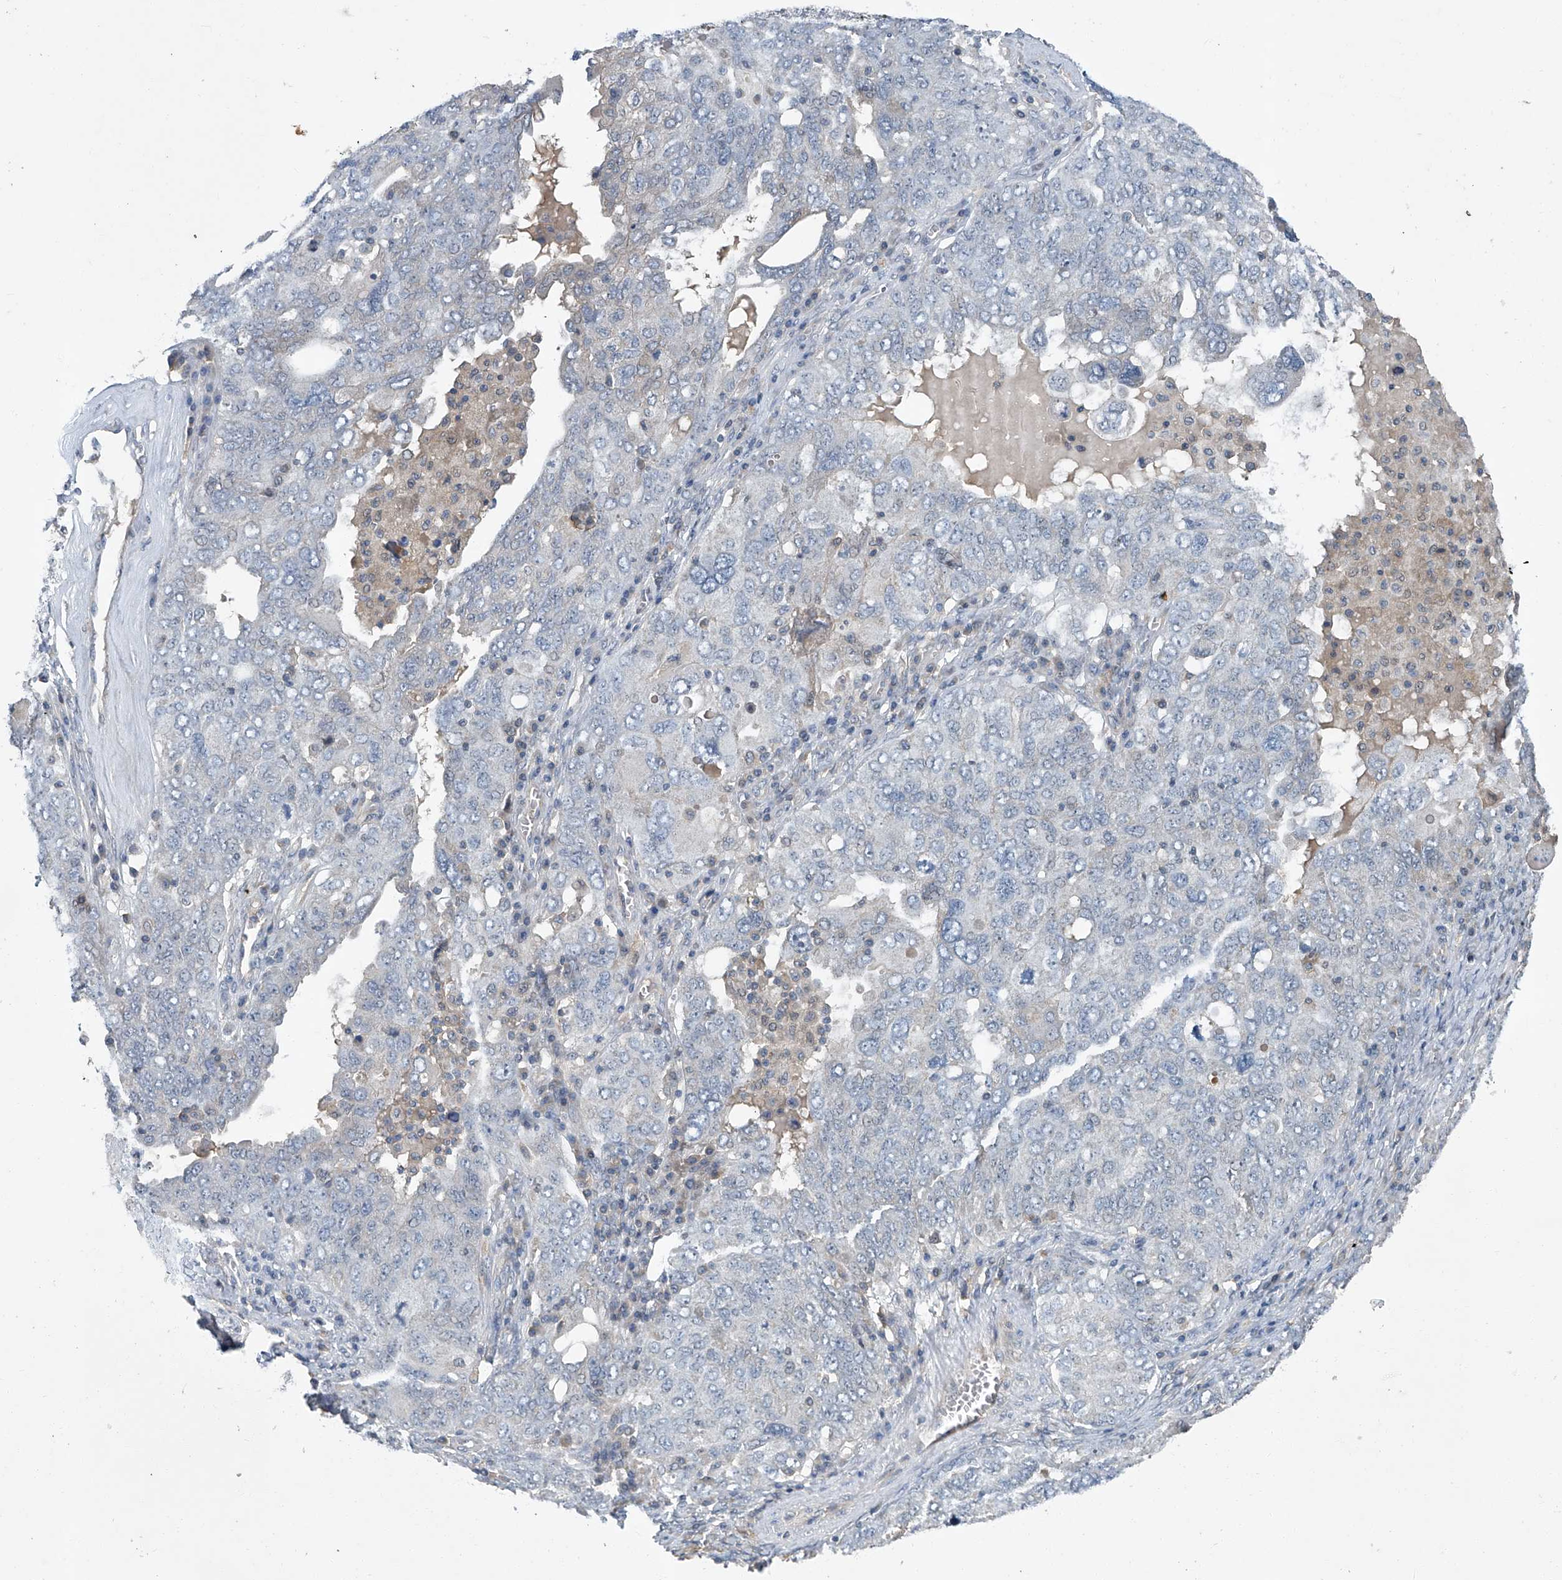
{"staining": {"intensity": "negative", "quantity": "none", "location": "none"}, "tissue": "ovarian cancer", "cell_type": "Tumor cells", "image_type": "cancer", "snomed": [{"axis": "morphology", "description": "Carcinoma, endometroid"}, {"axis": "topography", "description": "Ovary"}], "caption": "Image shows no protein expression in tumor cells of ovarian endometroid carcinoma tissue.", "gene": "ANKRD34A", "patient": {"sex": "female", "age": 62}}